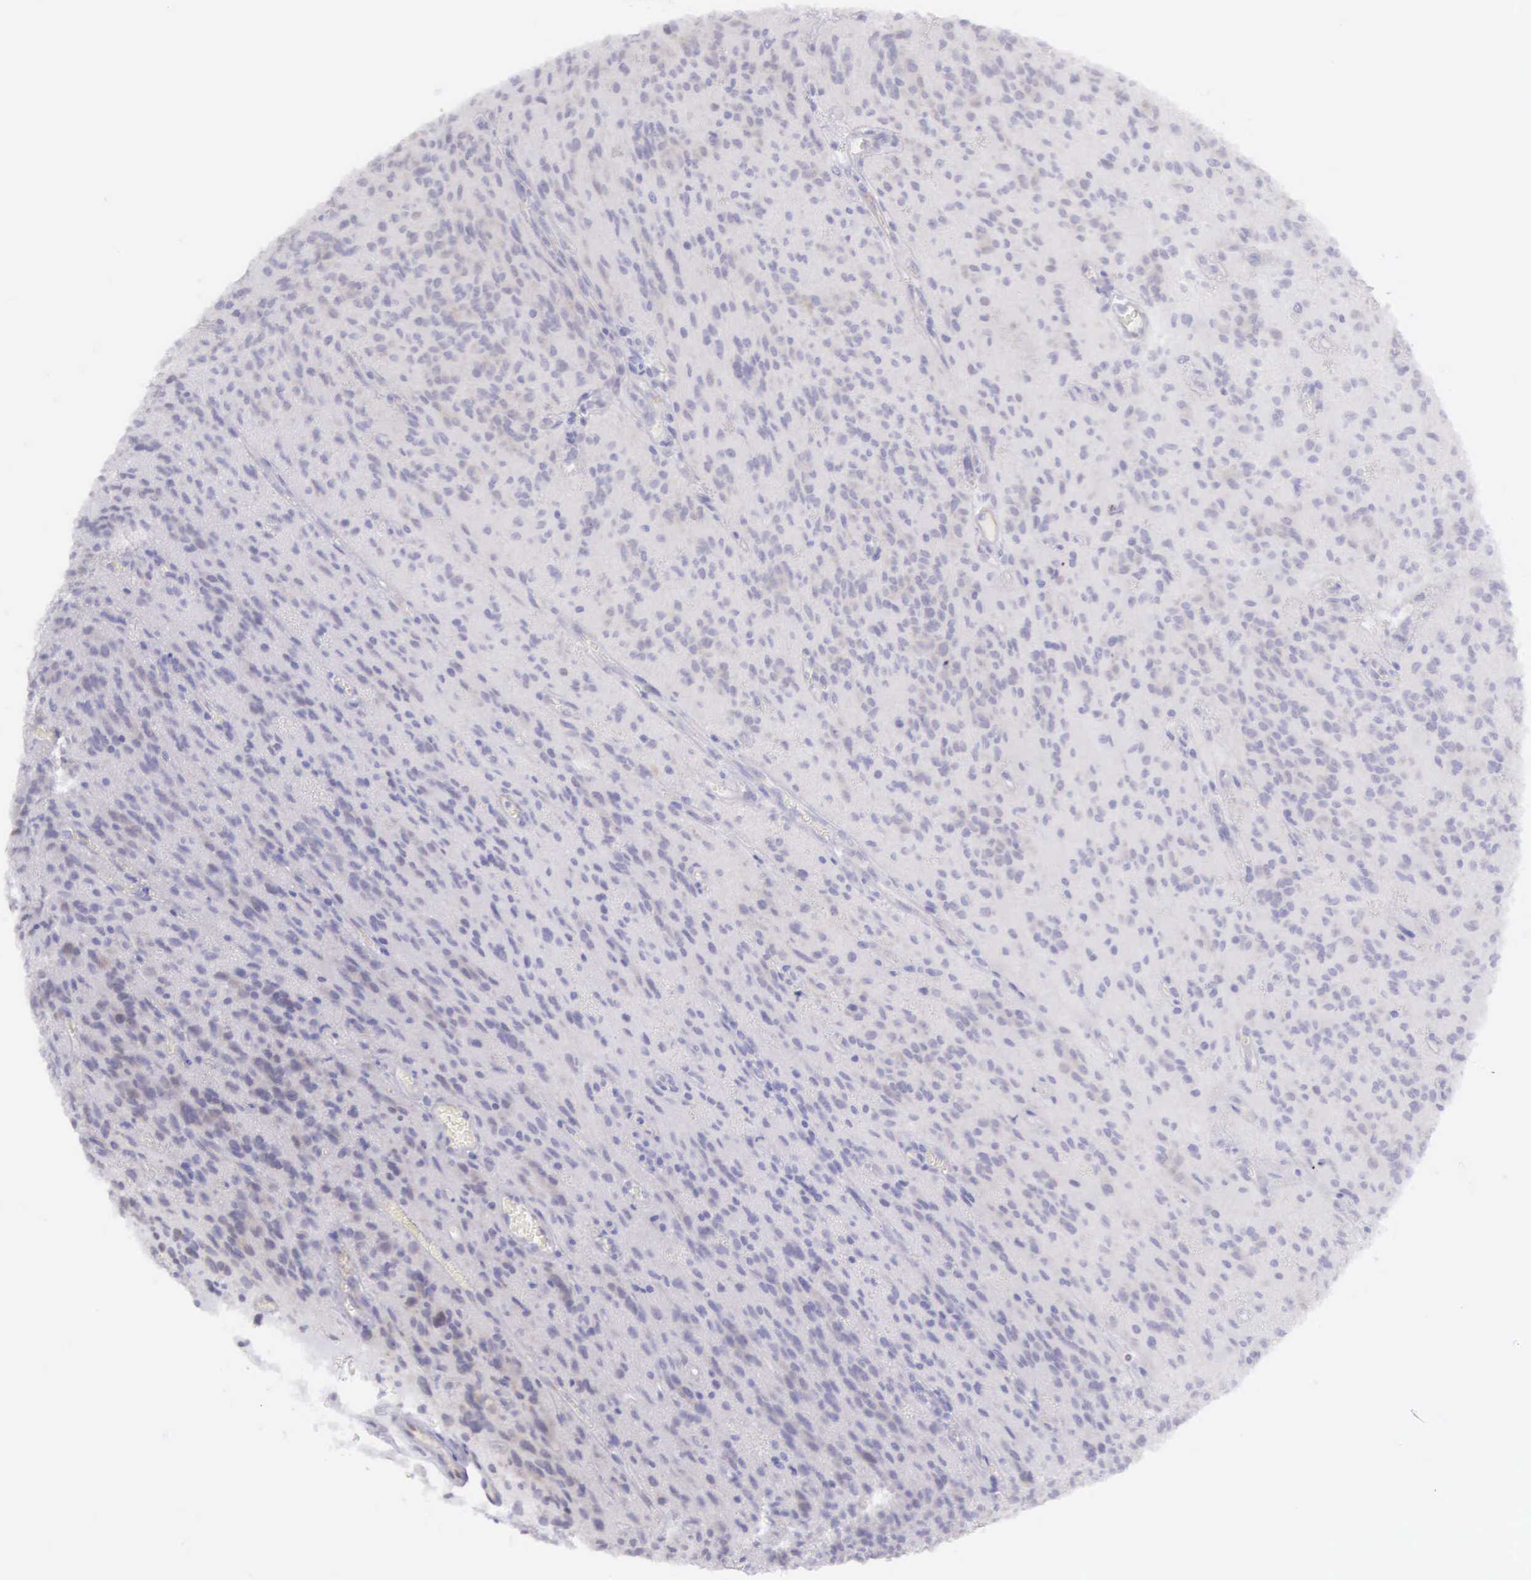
{"staining": {"intensity": "negative", "quantity": "none", "location": "none"}, "tissue": "glioma", "cell_type": "Tumor cells", "image_type": "cancer", "snomed": [{"axis": "morphology", "description": "Glioma, malignant, Low grade"}, {"axis": "topography", "description": "Brain"}], "caption": "A histopathology image of human malignant glioma (low-grade) is negative for staining in tumor cells. (Brightfield microscopy of DAB IHC at high magnification).", "gene": "ARFGAP3", "patient": {"sex": "female", "age": 15}}